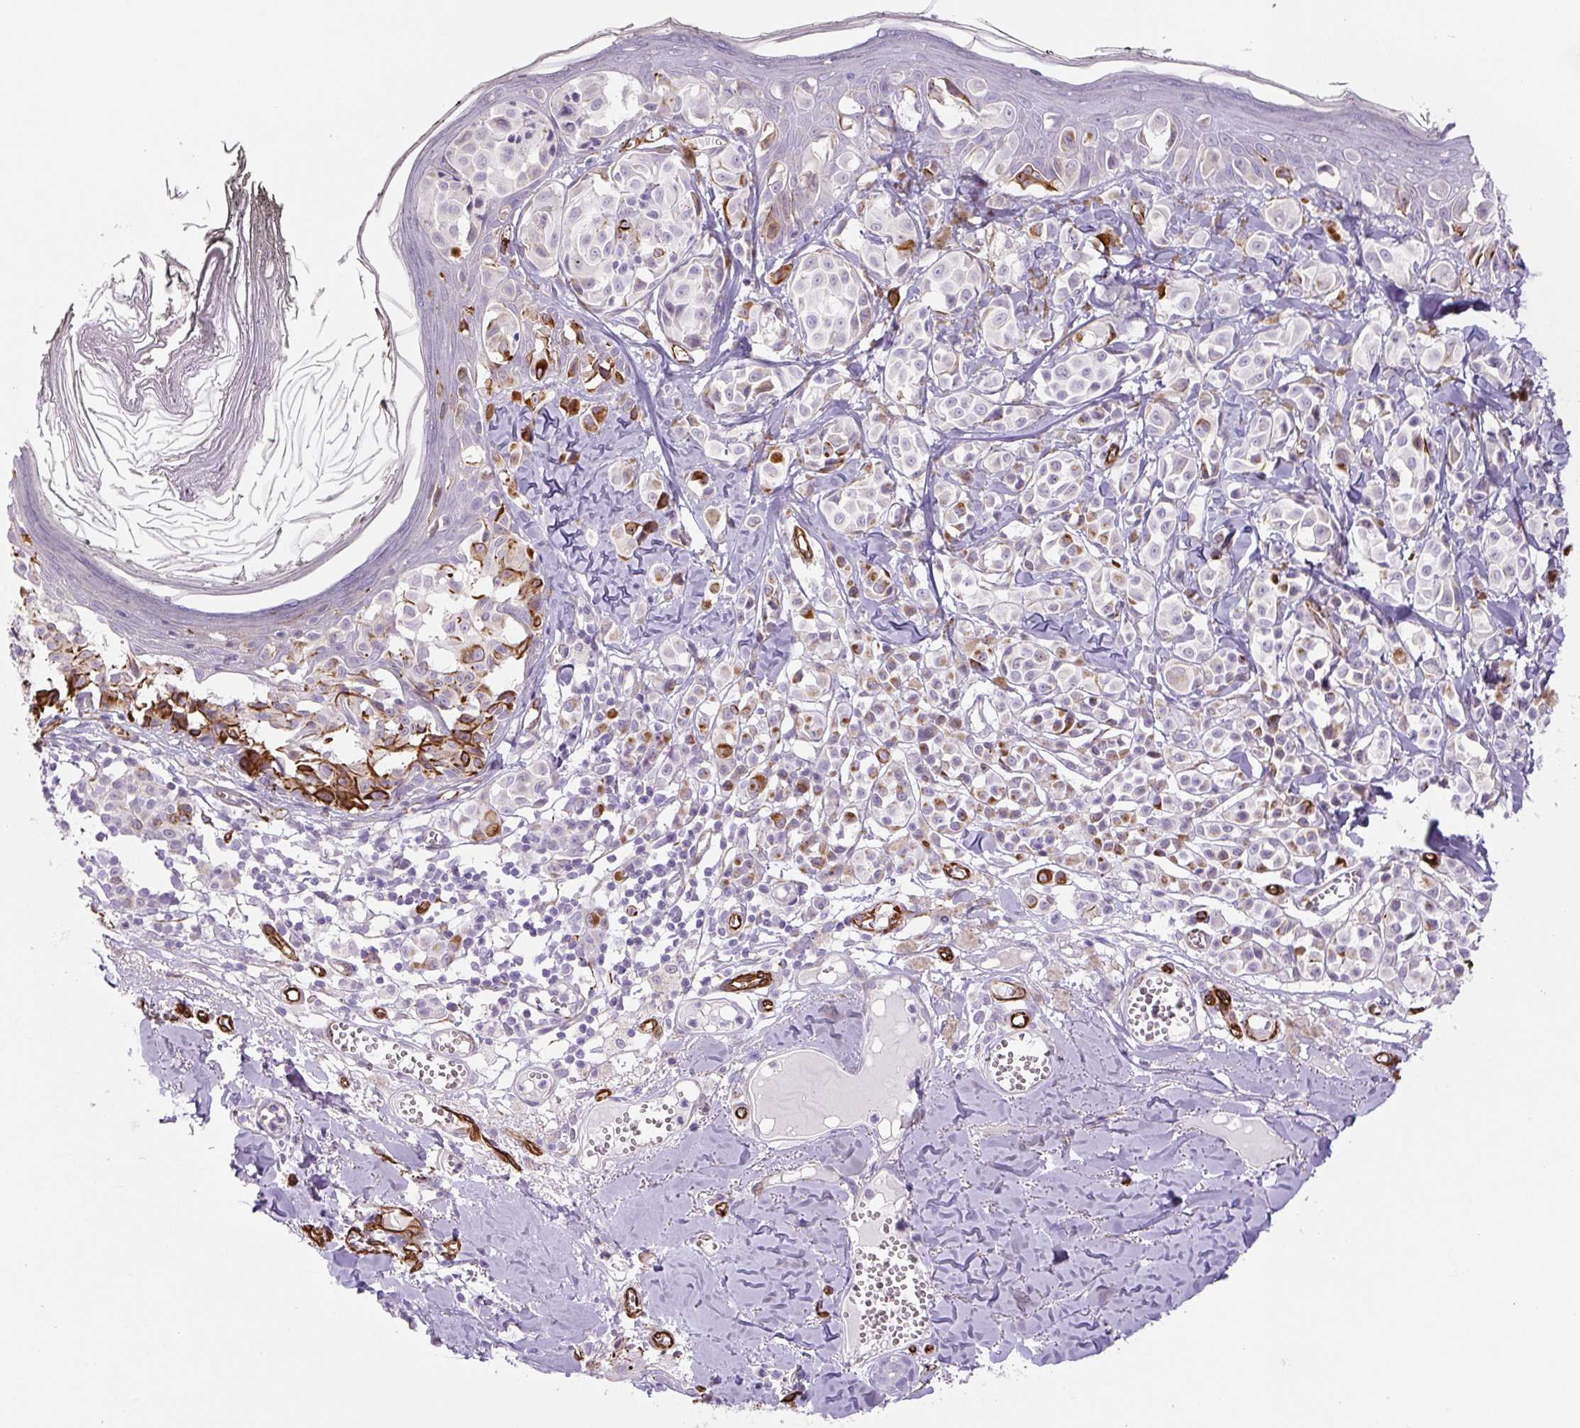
{"staining": {"intensity": "moderate", "quantity": "<25%", "location": "cytoplasmic/membranous"}, "tissue": "melanoma", "cell_type": "Tumor cells", "image_type": "cancer", "snomed": [{"axis": "morphology", "description": "Malignant melanoma, NOS"}, {"axis": "topography", "description": "Skin"}], "caption": "Melanoma stained with IHC exhibits moderate cytoplasmic/membranous expression in about <25% of tumor cells.", "gene": "NES", "patient": {"sex": "female", "age": 43}}